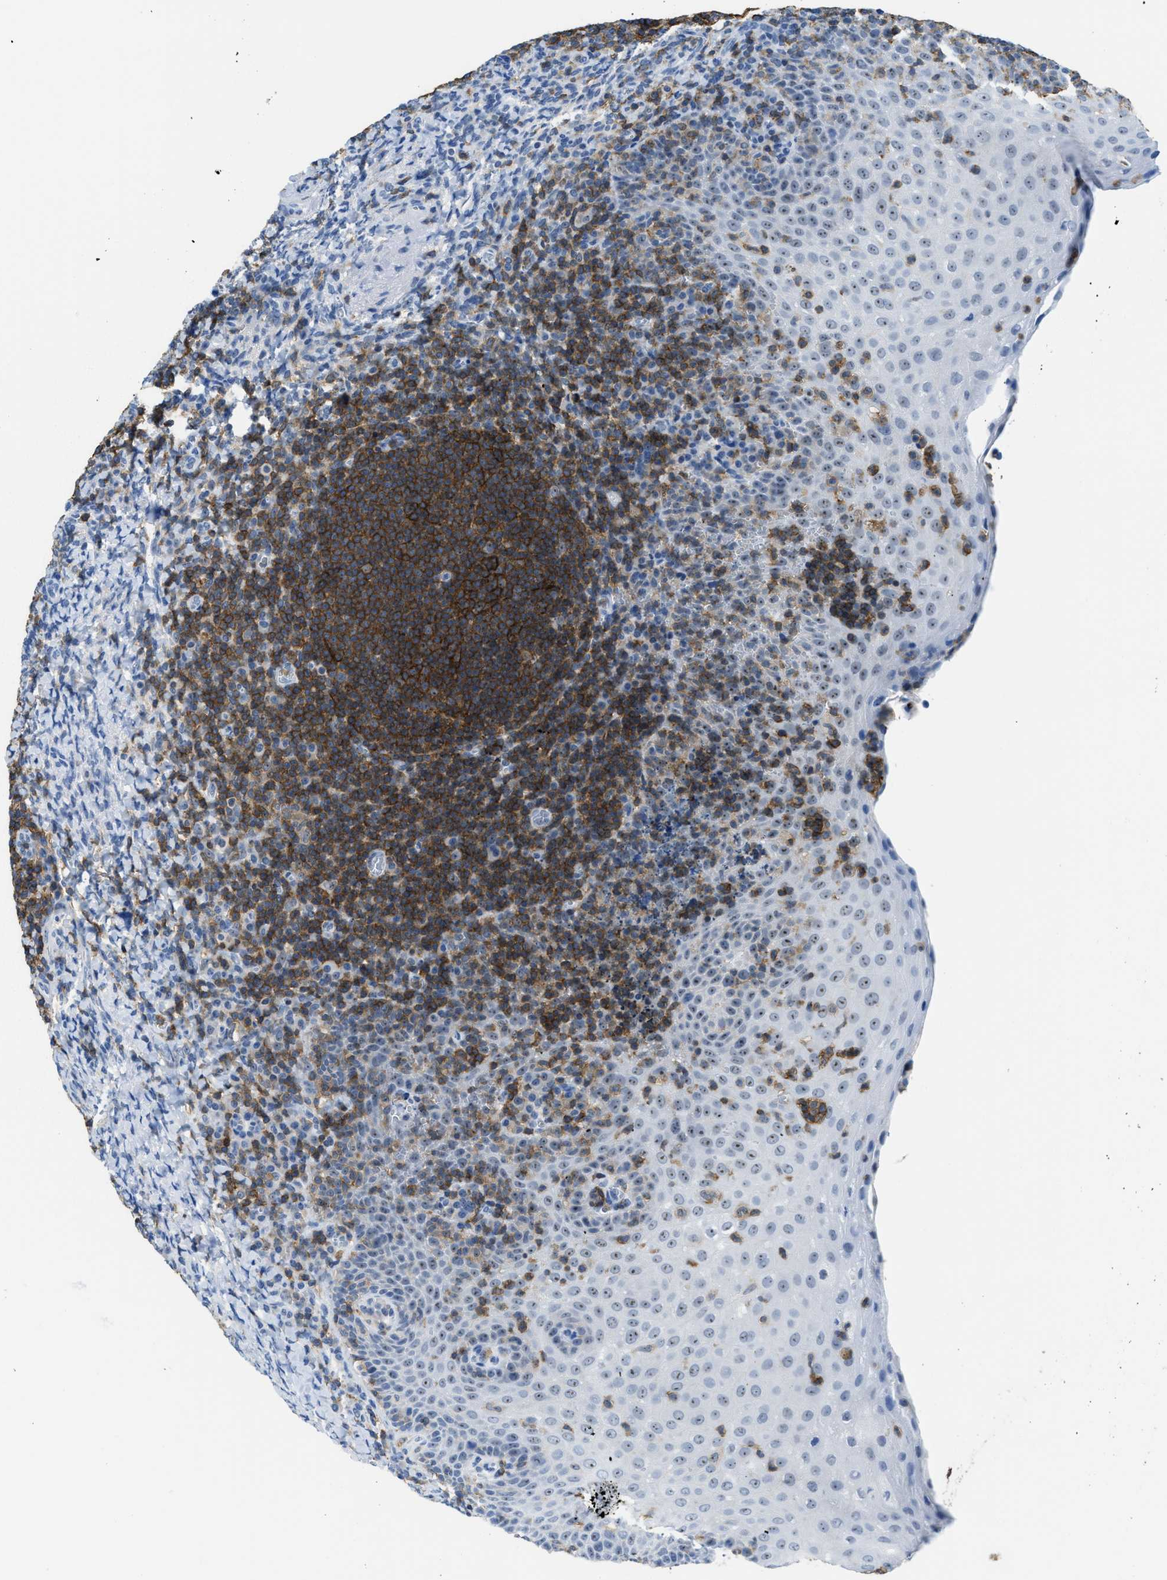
{"staining": {"intensity": "strong", "quantity": ">75%", "location": "cytoplasmic/membranous"}, "tissue": "tonsil", "cell_type": "Germinal center cells", "image_type": "normal", "snomed": [{"axis": "morphology", "description": "Normal tissue, NOS"}, {"axis": "topography", "description": "Tonsil"}], "caption": "Protein analysis of normal tonsil reveals strong cytoplasmic/membranous positivity in about >75% of germinal center cells.", "gene": "FAM151A", "patient": {"sex": "male", "age": 37}}